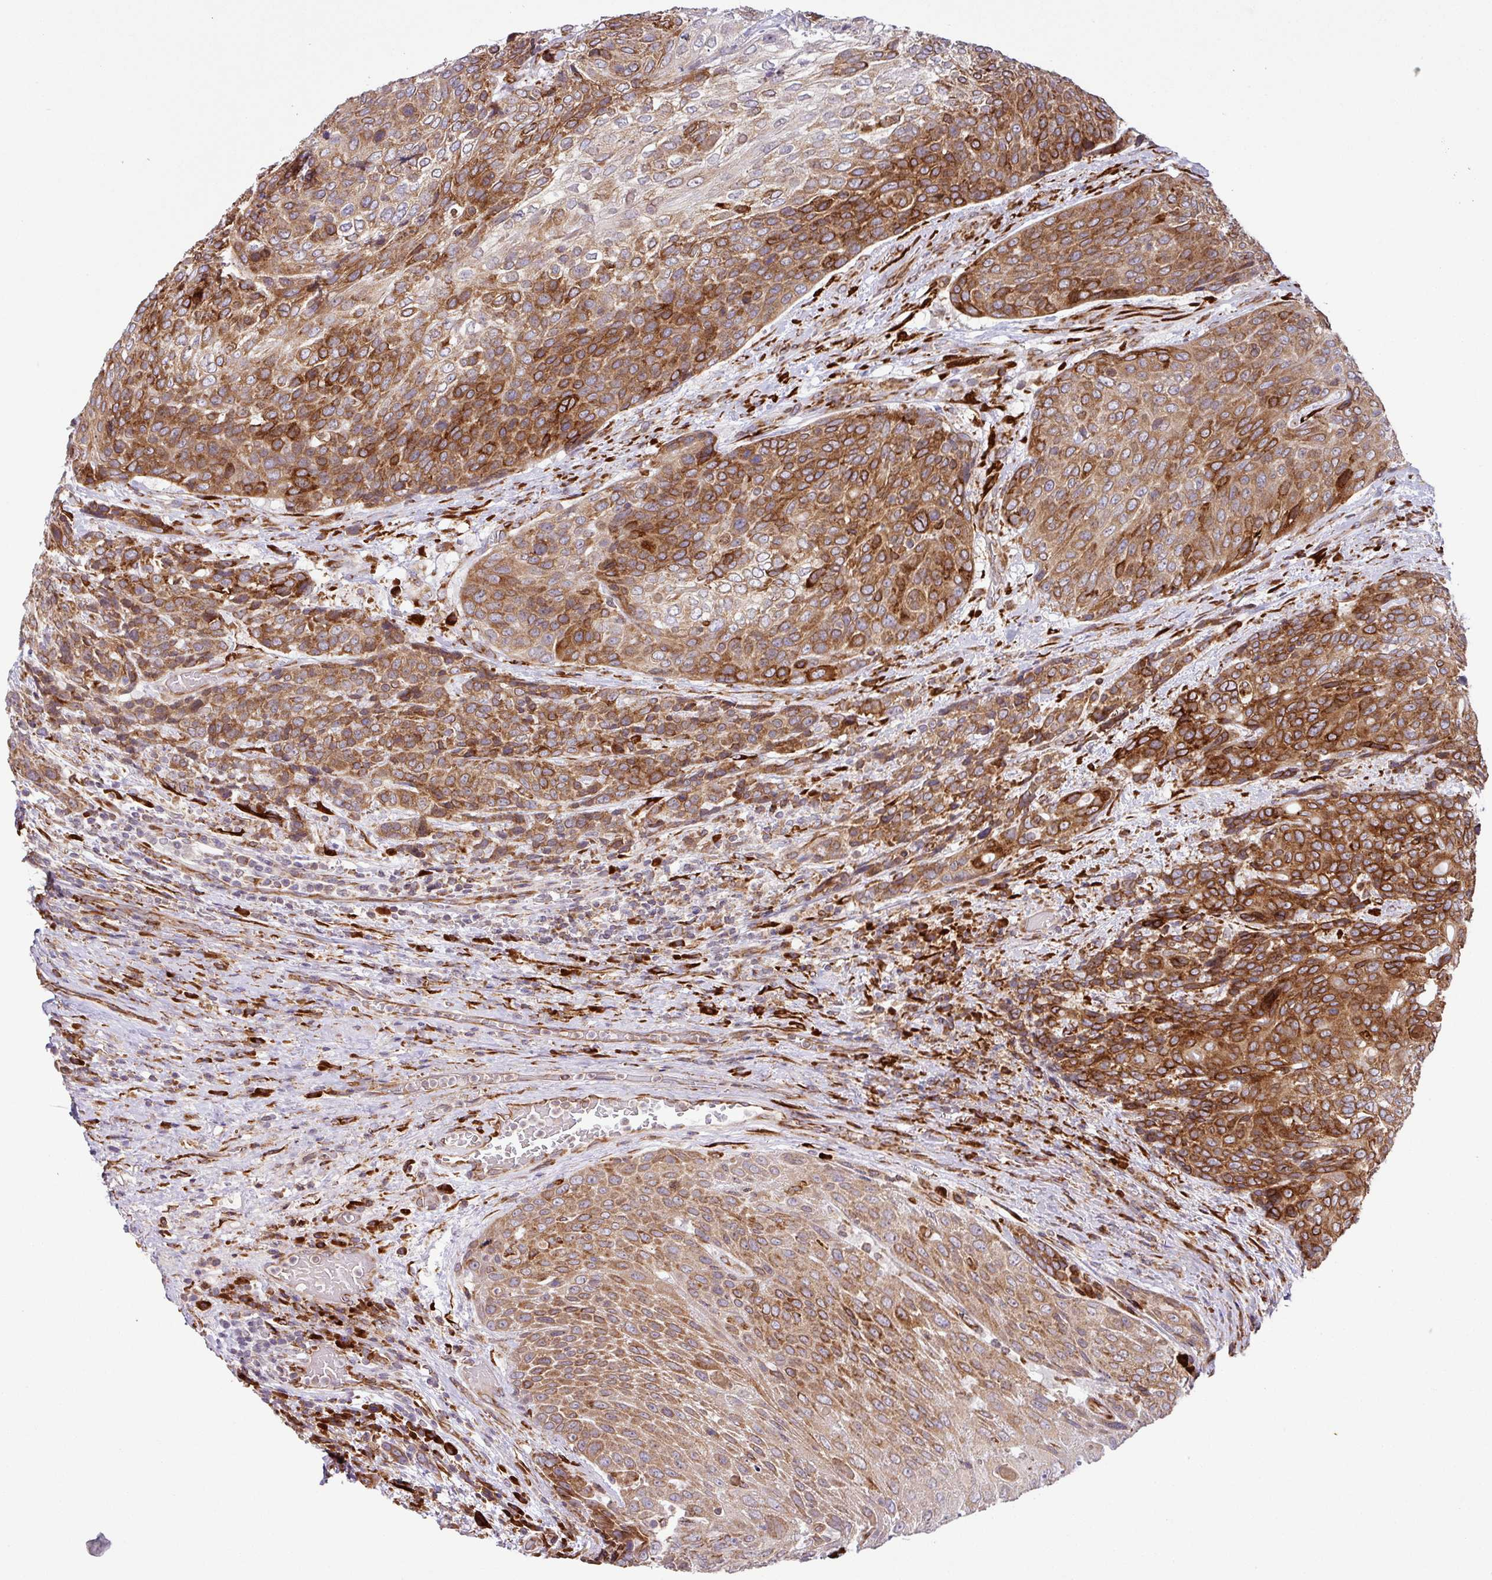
{"staining": {"intensity": "strong", "quantity": "25%-75%", "location": "cytoplasmic/membranous"}, "tissue": "urothelial cancer", "cell_type": "Tumor cells", "image_type": "cancer", "snomed": [{"axis": "morphology", "description": "Urothelial carcinoma, High grade"}, {"axis": "topography", "description": "Urinary bladder"}], "caption": "The image reveals staining of urothelial carcinoma (high-grade), revealing strong cytoplasmic/membranous protein expression (brown color) within tumor cells.", "gene": "SLC39A7", "patient": {"sex": "female", "age": 70}}